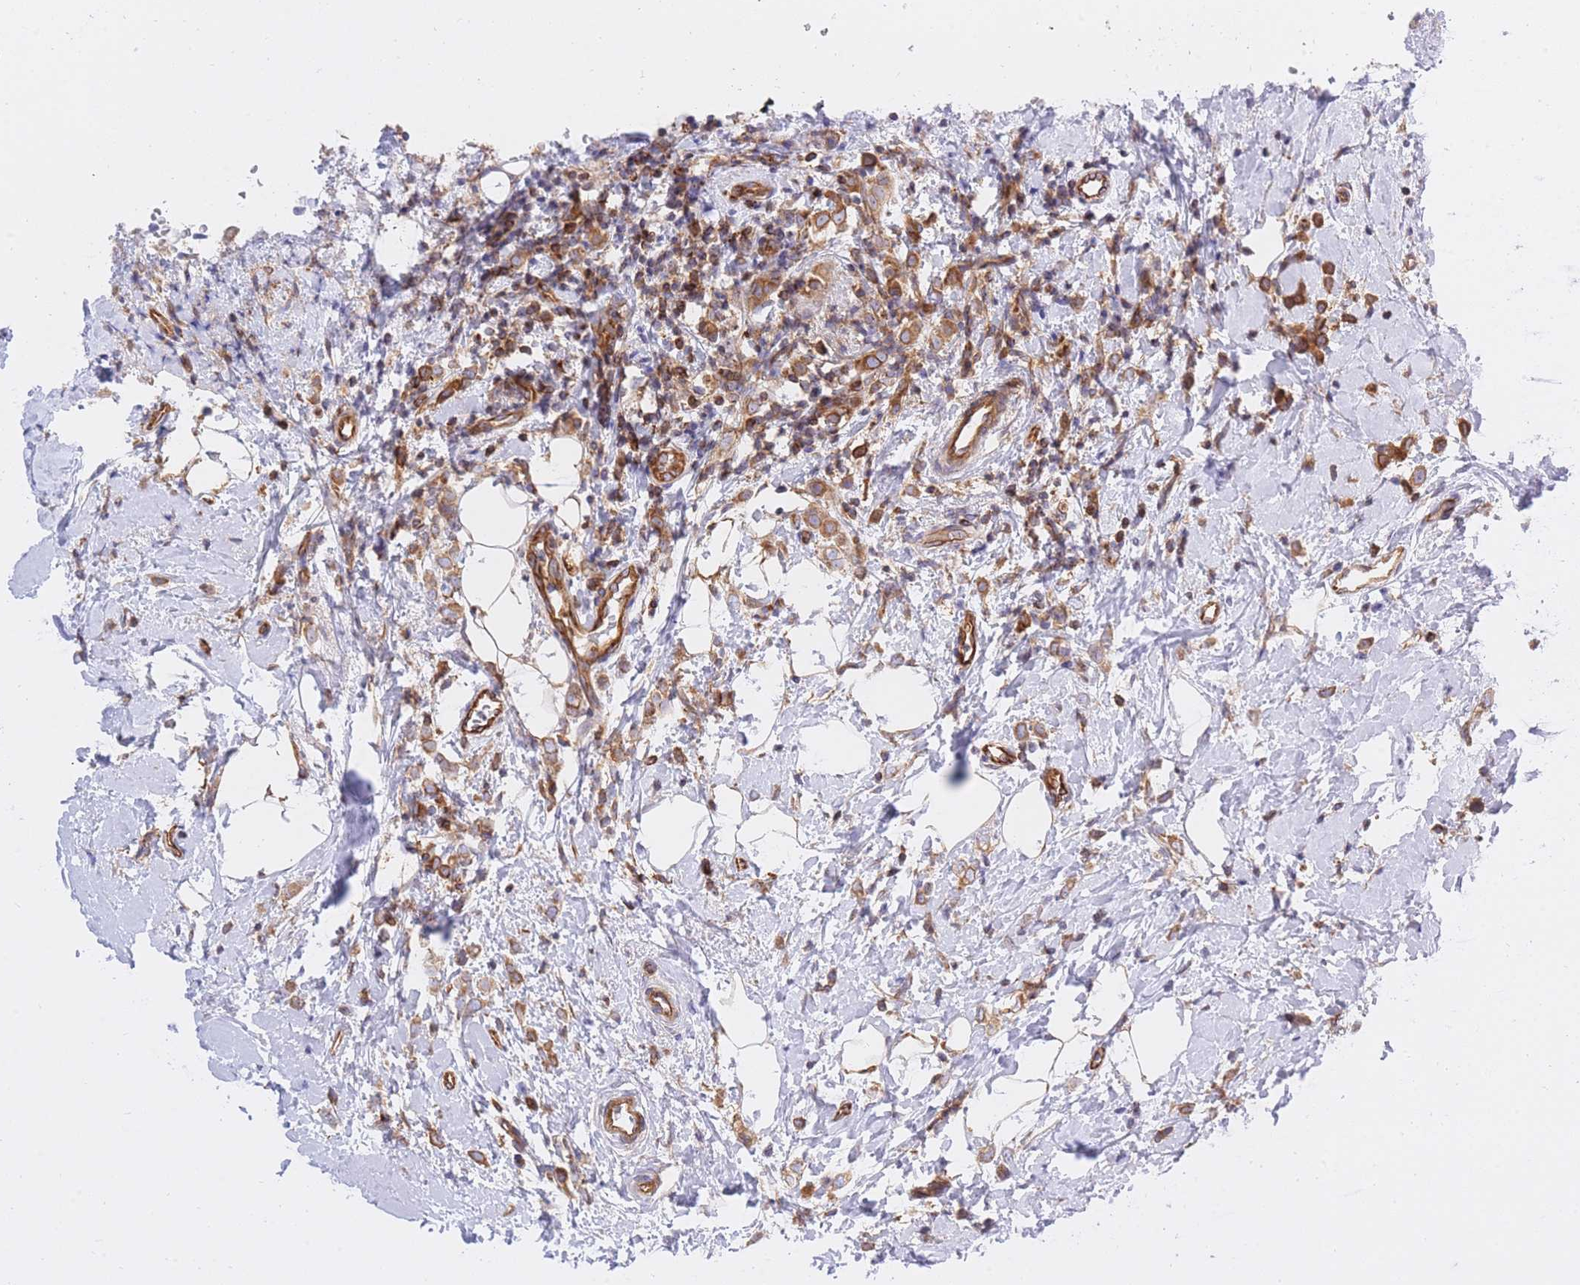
{"staining": {"intensity": "moderate", "quantity": ">75%", "location": "cytoplasmic/membranous"}, "tissue": "breast cancer", "cell_type": "Tumor cells", "image_type": "cancer", "snomed": [{"axis": "morphology", "description": "Lobular carcinoma"}, {"axis": "topography", "description": "Breast"}], "caption": "There is medium levels of moderate cytoplasmic/membranous expression in tumor cells of lobular carcinoma (breast), as demonstrated by immunohistochemical staining (brown color).", "gene": "REM1", "patient": {"sex": "female", "age": 47}}